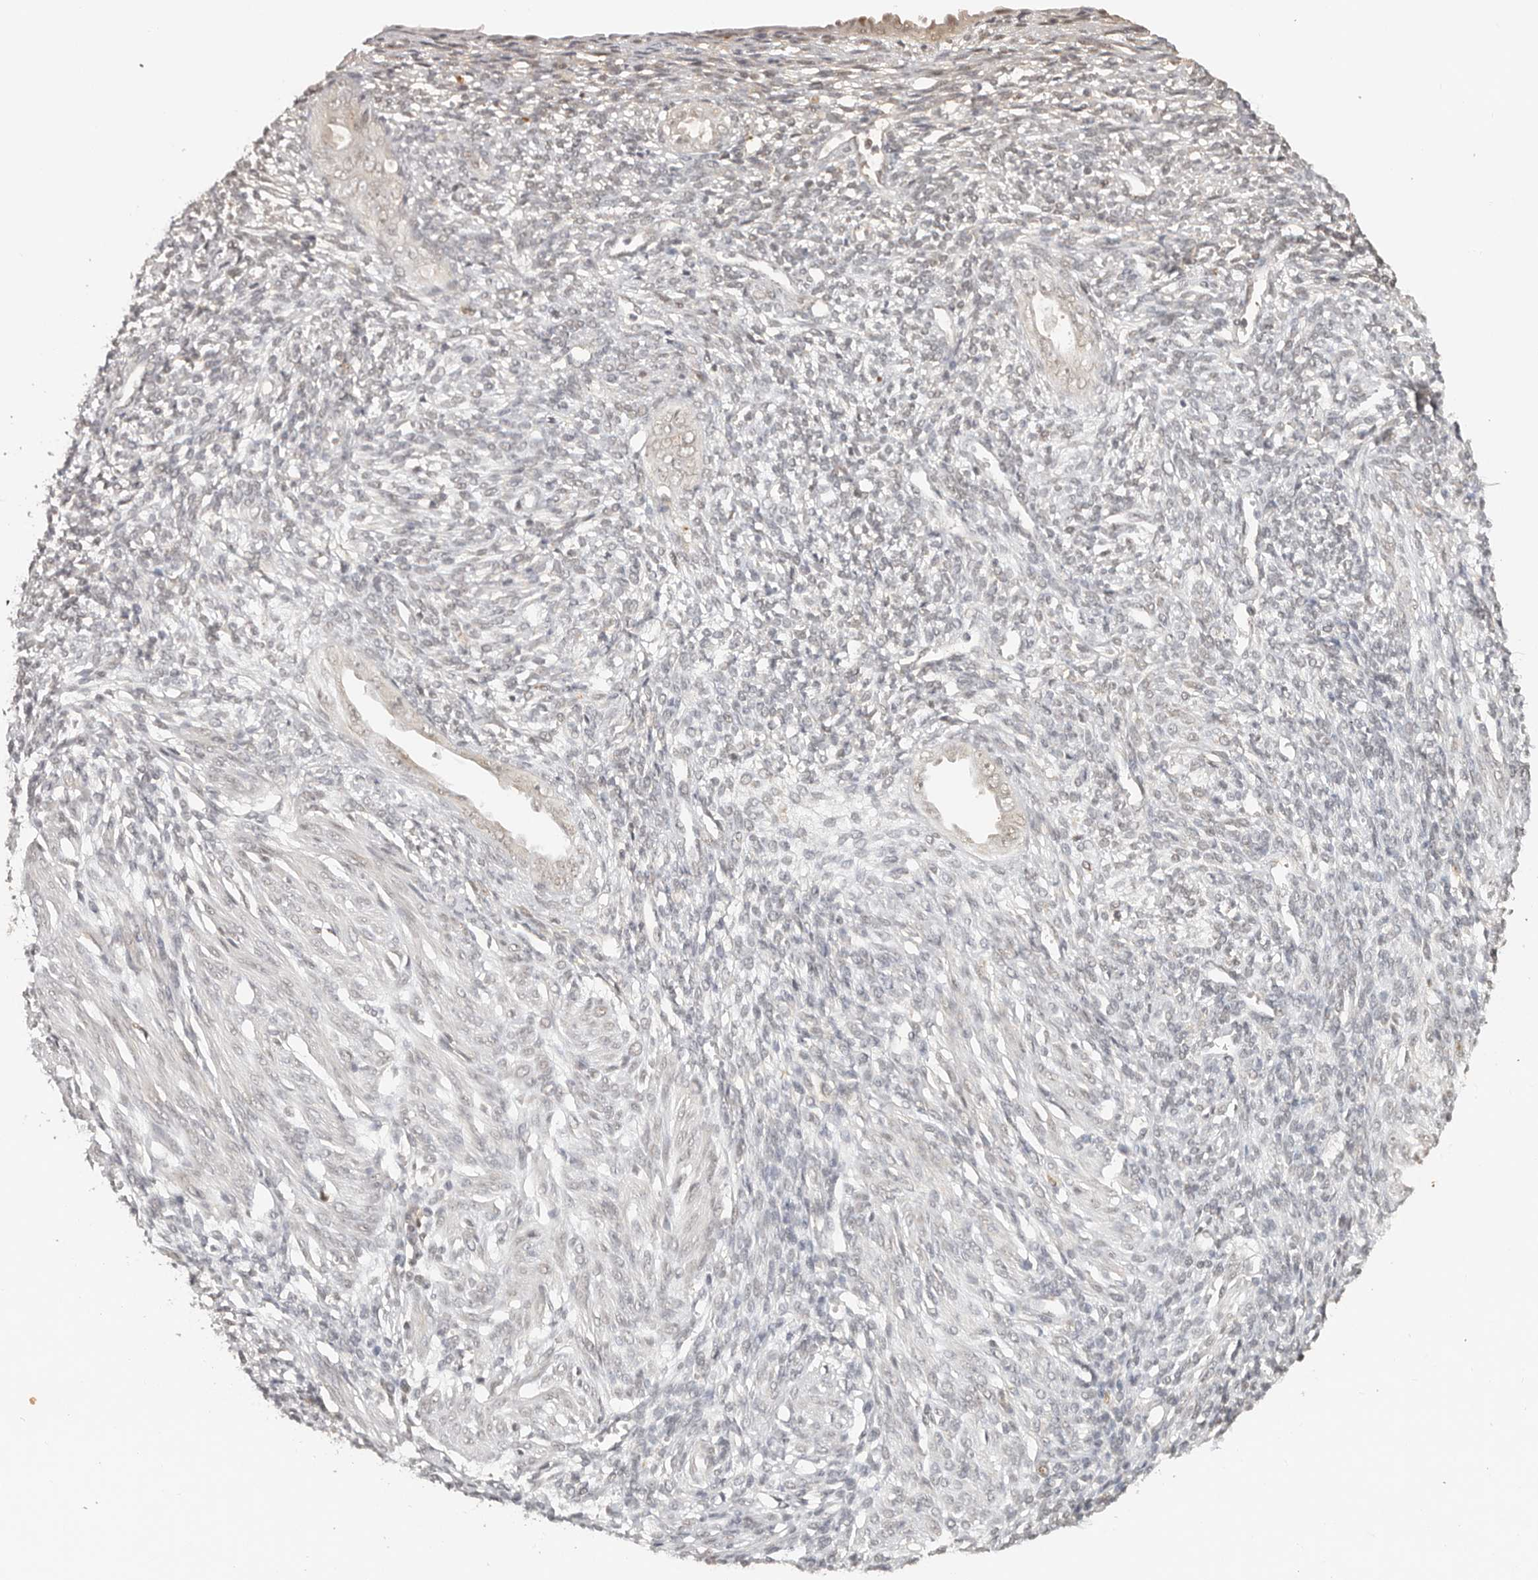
{"staining": {"intensity": "negative", "quantity": "none", "location": "none"}, "tissue": "endometrium", "cell_type": "Cells in endometrial stroma", "image_type": "normal", "snomed": [{"axis": "morphology", "description": "Normal tissue, NOS"}, {"axis": "topography", "description": "Endometrium"}], "caption": "IHC photomicrograph of benign endometrium: human endometrium stained with DAB (3,3'-diaminobenzidine) exhibits no significant protein staining in cells in endometrial stroma.", "gene": "PSMA5", "patient": {"sex": "female", "age": 66}}